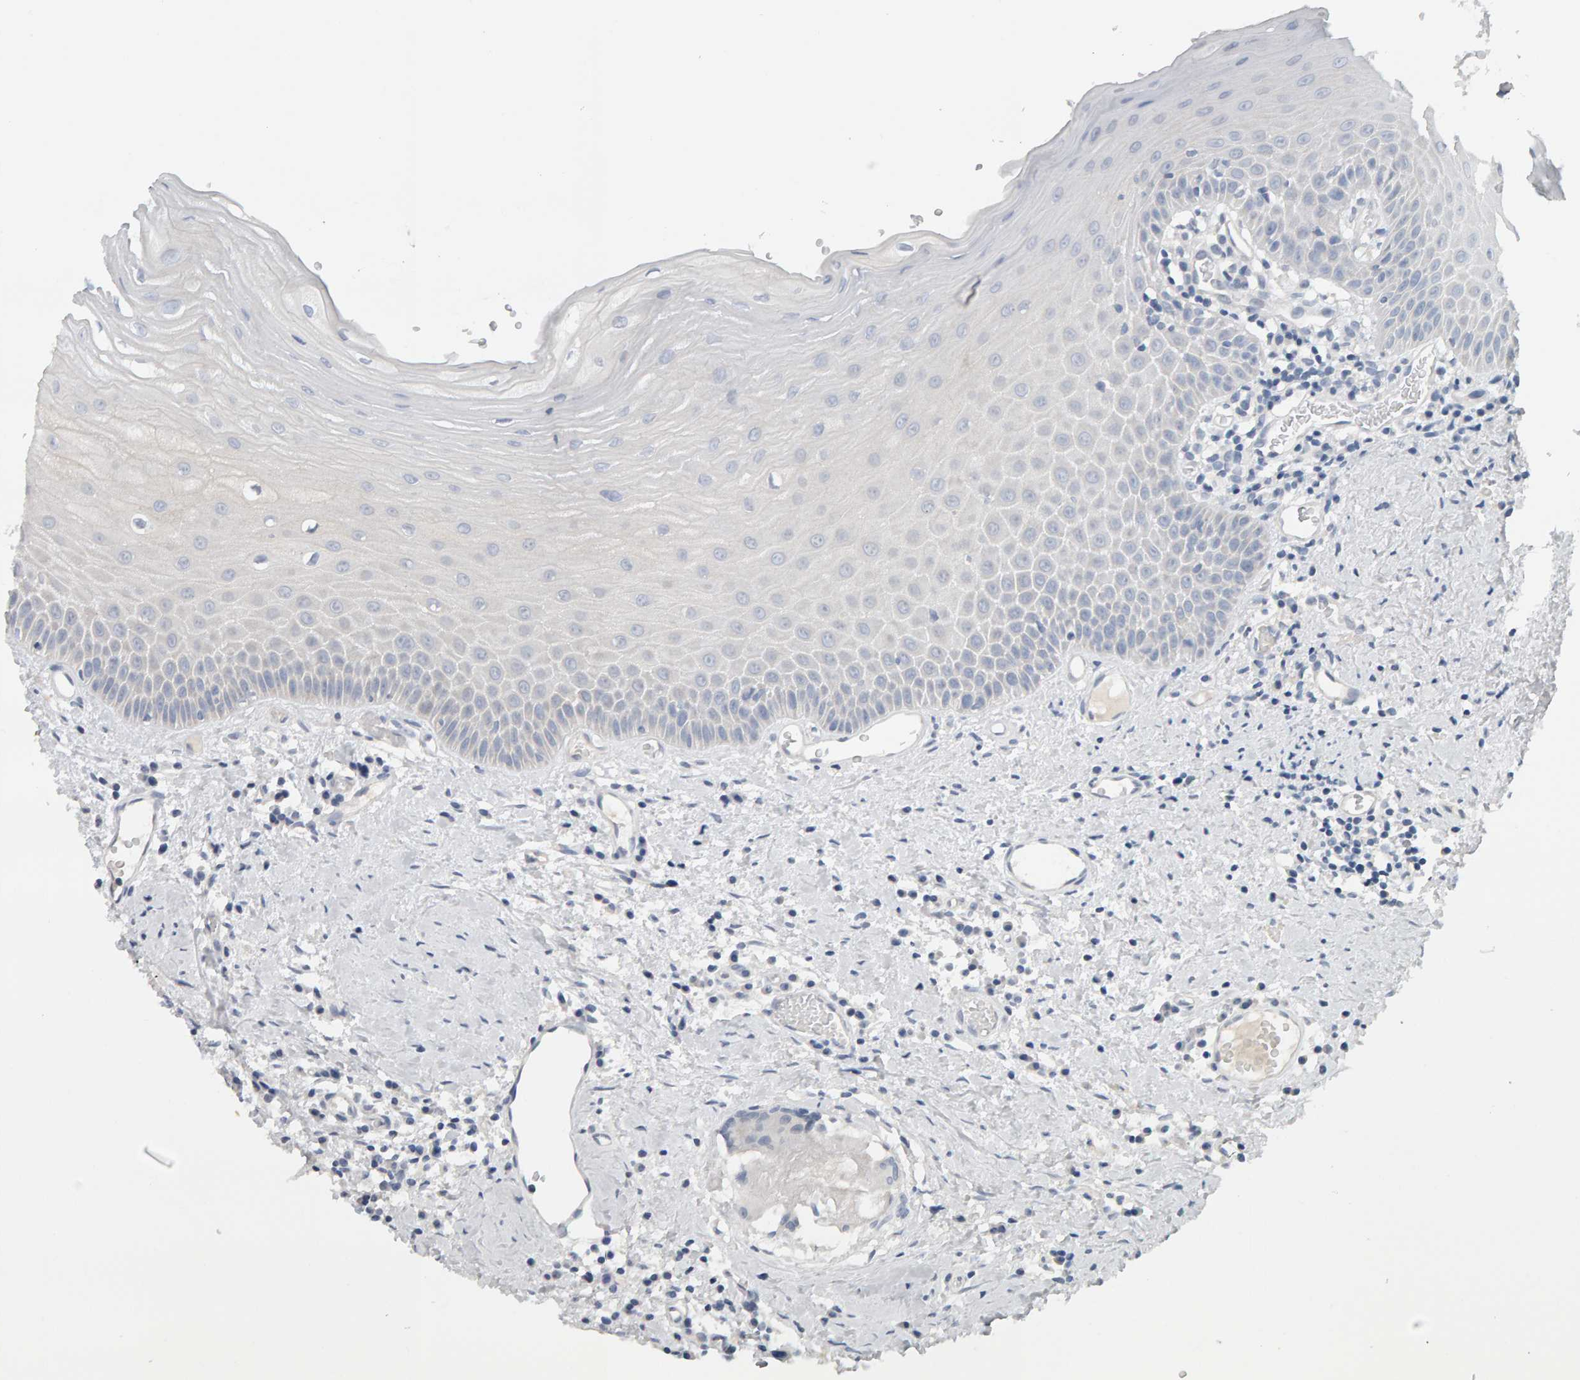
{"staining": {"intensity": "negative", "quantity": "none", "location": "none"}, "tissue": "oral mucosa", "cell_type": "Squamous epithelial cells", "image_type": "normal", "snomed": [{"axis": "morphology", "description": "Normal tissue, NOS"}, {"axis": "topography", "description": "Skeletal muscle"}, {"axis": "topography", "description": "Oral tissue"}, {"axis": "topography", "description": "Peripheral nerve tissue"}], "caption": "Photomicrograph shows no protein expression in squamous epithelial cells of benign oral mucosa. (DAB (3,3'-diaminobenzidine) immunohistochemistry with hematoxylin counter stain).", "gene": "GFUS", "patient": {"sex": "female", "age": 84}}